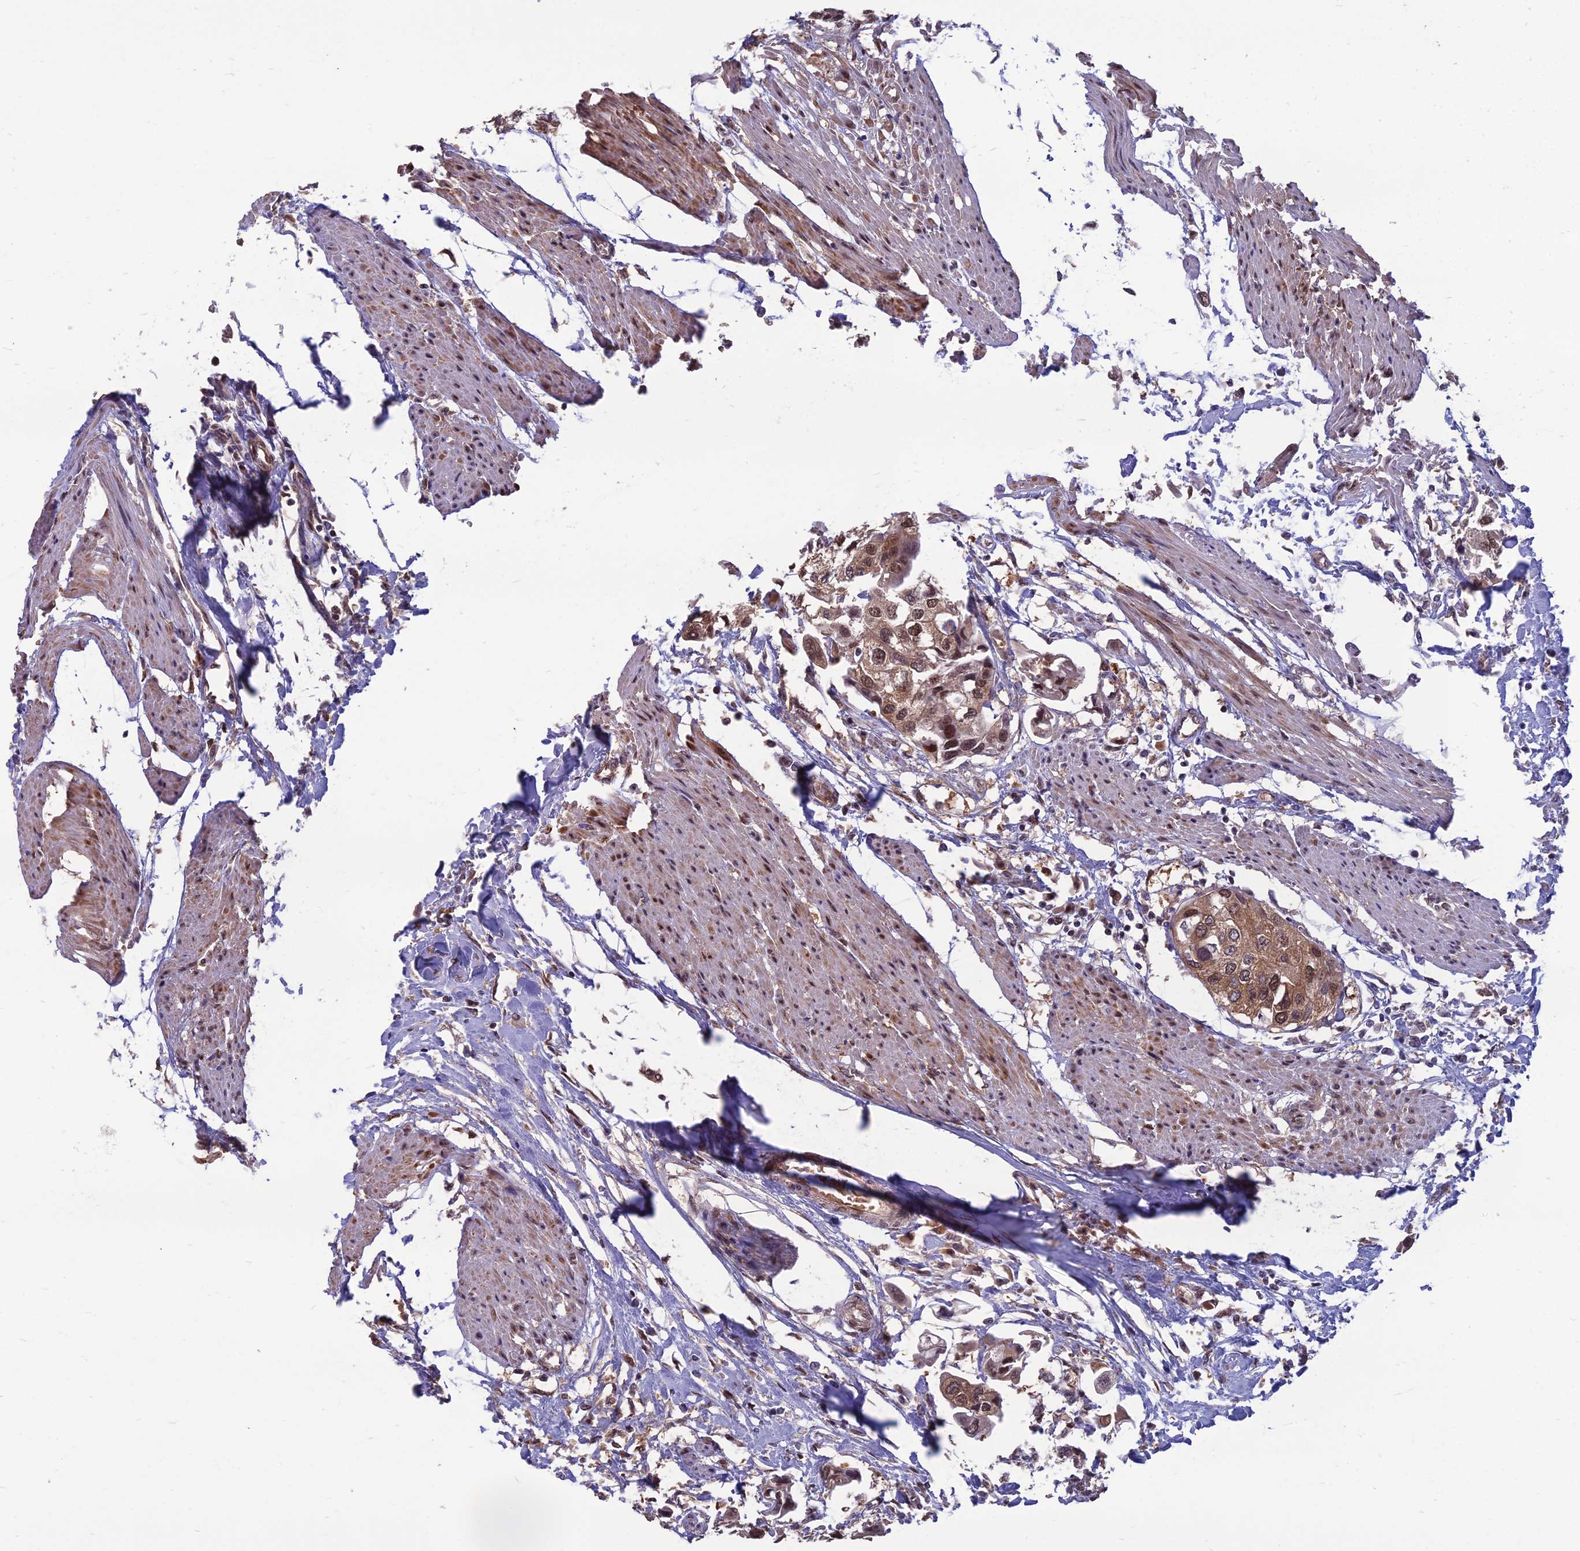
{"staining": {"intensity": "moderate", "quantity": "<25%", "location": "cytoplasmic/membranous,nuclear"}, "tissue": "urothelial cancer", "cell_type": "Tumor cells", "image_type": "cancer", "snomed": [{"axis": "morphology", "description": "Urothelial carcinoma, High grade"}, {"axis": "topography", "description": "Urinary bladder"}], "caption": "Urothelial carcinoma (high-grade) stained with immunohistochemistry (IHC) displays moderate cytoplasmic/membranous and nuclear expression in approximately <25% of tumor cells.", "gene": "NR4A3", "patient": {"sex": "male", "age": 64}}